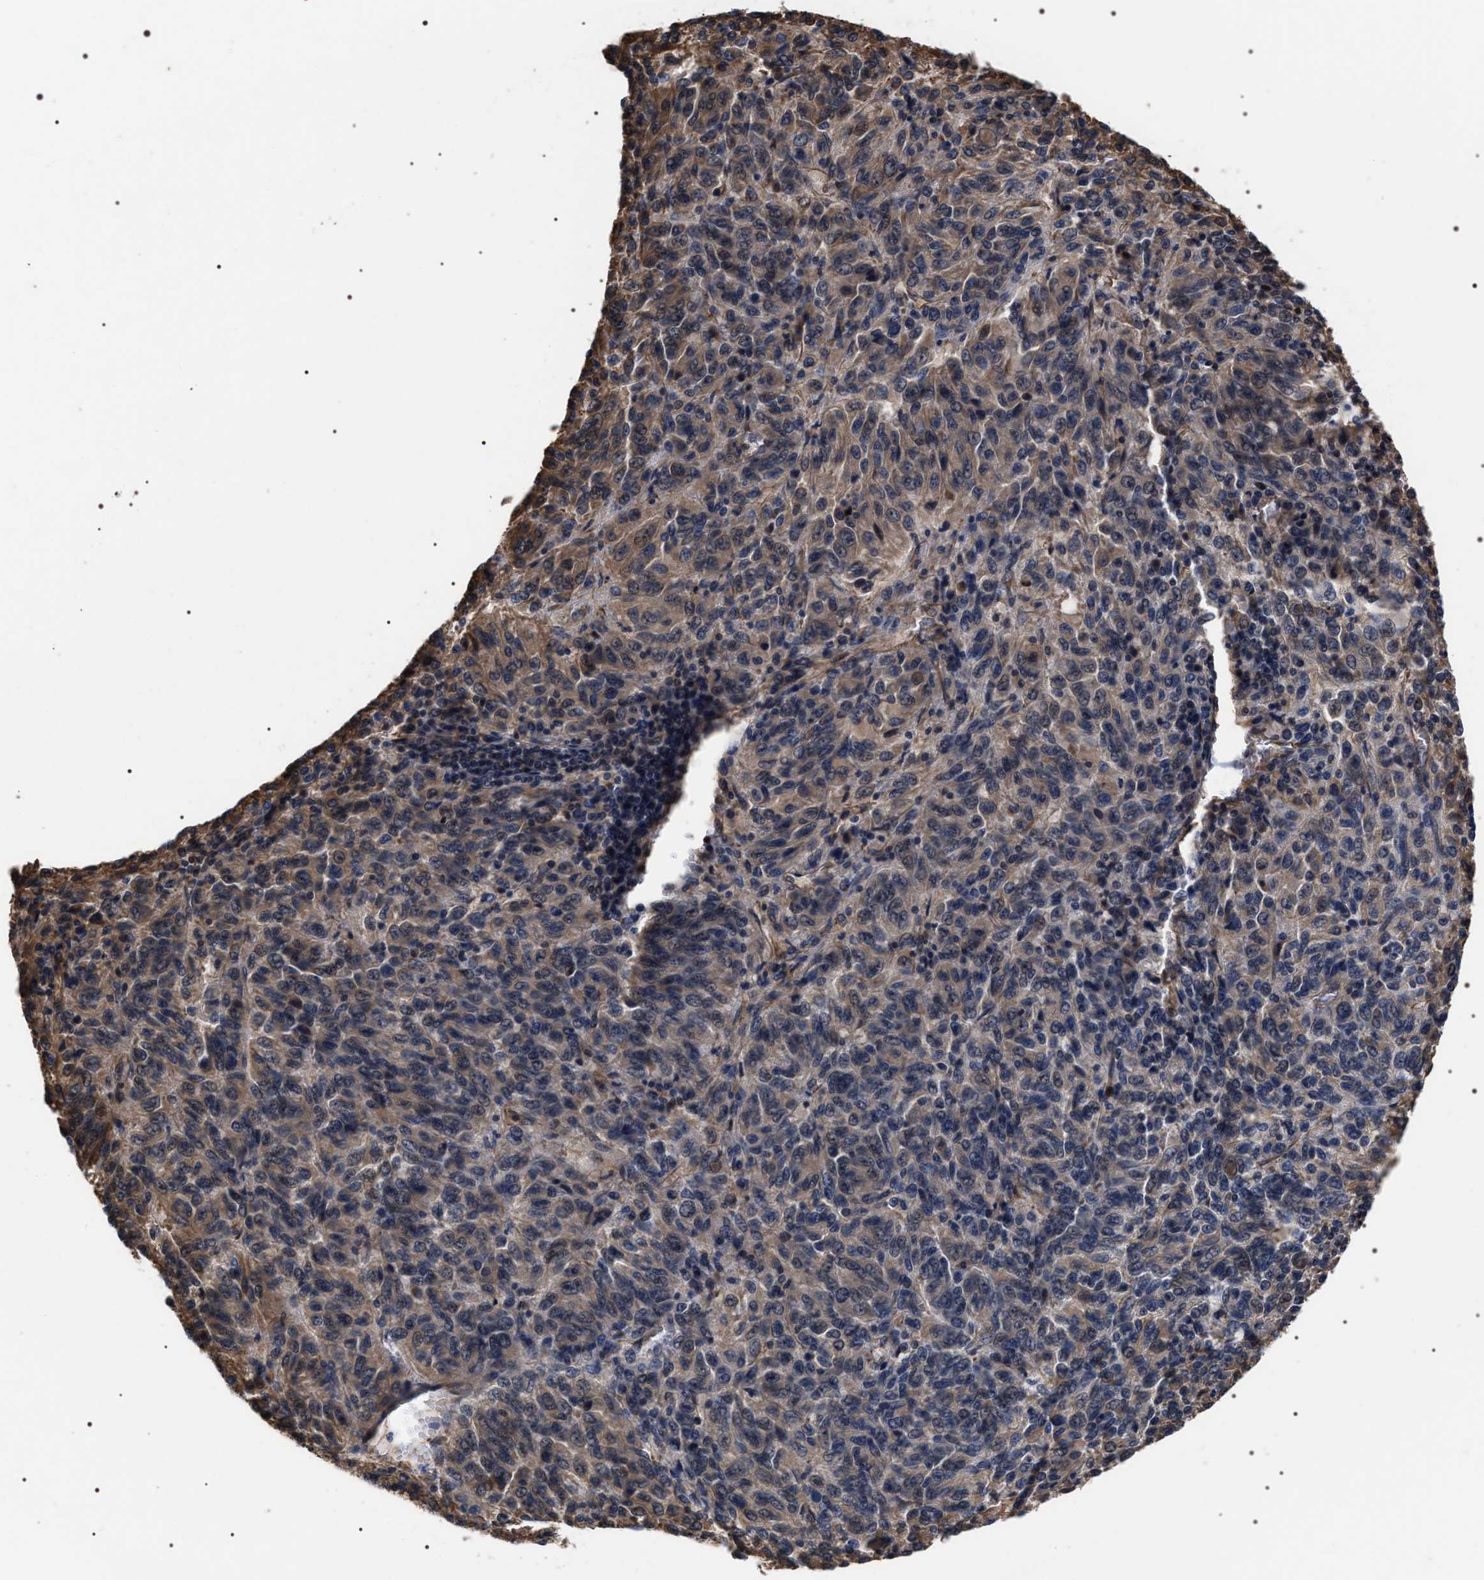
{"staining": {"intensity": "weak", "quantity": "25%-75%", "location": "cytoplasmic/membranous"}, "tissue": "melanoma", "cell_type": "Tumor cells", "image_type": "cancer", "snomed": [{"axis": "morphology", "description": "Malignant melanoma, Metastatic site"}, {"axis": "topography", "description": "Lung"}], "caption": "DAB (3,3'-diaminobenzidine) immunohistochemical staining of malignant melanoma (metastatic site) displays weak cytoplasmic/membranous protein expression in about 25%-75% of tumor cells. (brown staining indicates protein expression, while blue staining denotes nuclei).", "gene": "TSPAN33", "patient": {"sex": "male", "age": 64}}